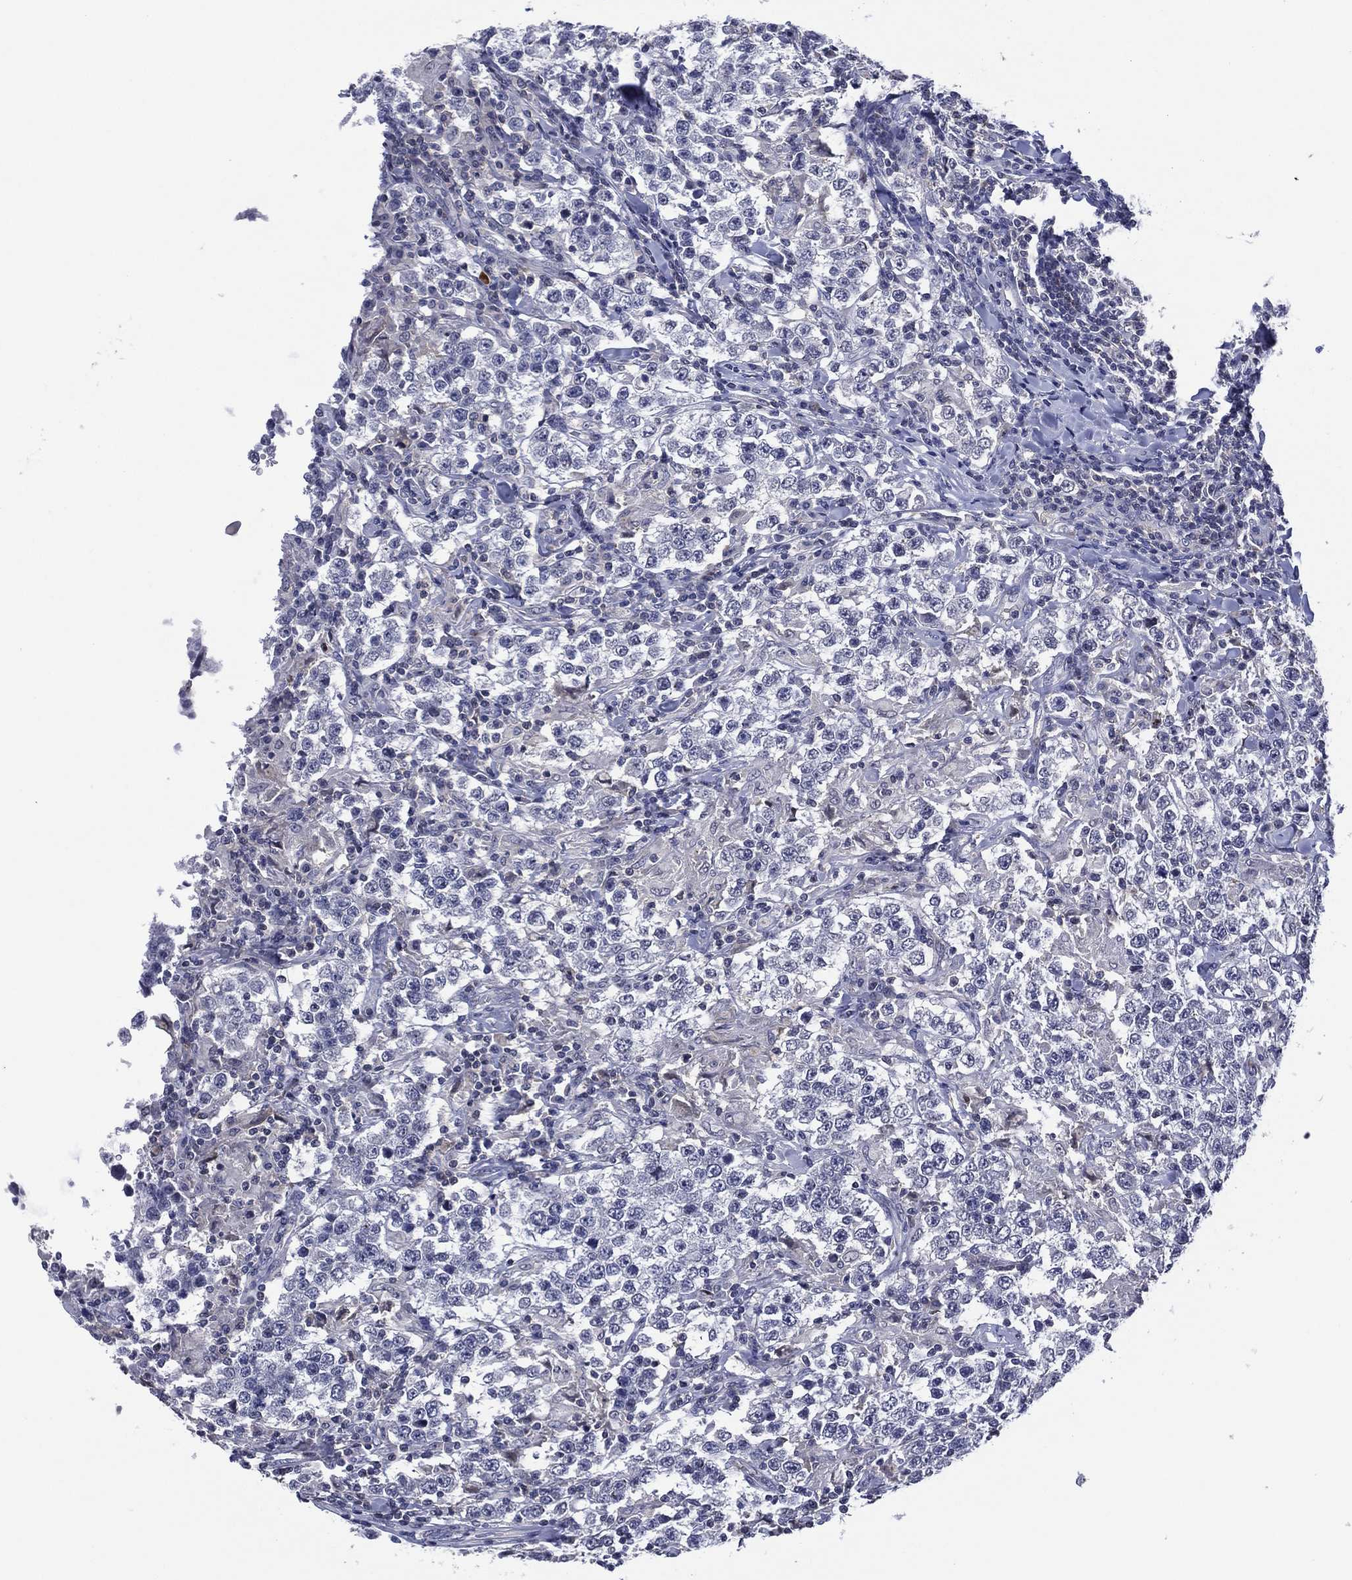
{"staining": {"intensity": "negative", "quantity": "none", "location": "none"}, "tissue": "testis cancer", "cell_type": "Tumor cells", "image_type": "cancer", "snomed": [{"axis": "morphology", "description": "Seminoma, NOS"}, {"axis": "morphology", "description": "Carcinoma, Embryonal, NOS"}, {"axis": "topography", "description": "Testis"}], "caption": "IHC photomicrograph of human embryonal carcinoma (testis) stained for a protein (brown), which shows no positivity in tumor cells.", "gene": "TRIM31", "patient": {"sex": "male", "age": 41}}